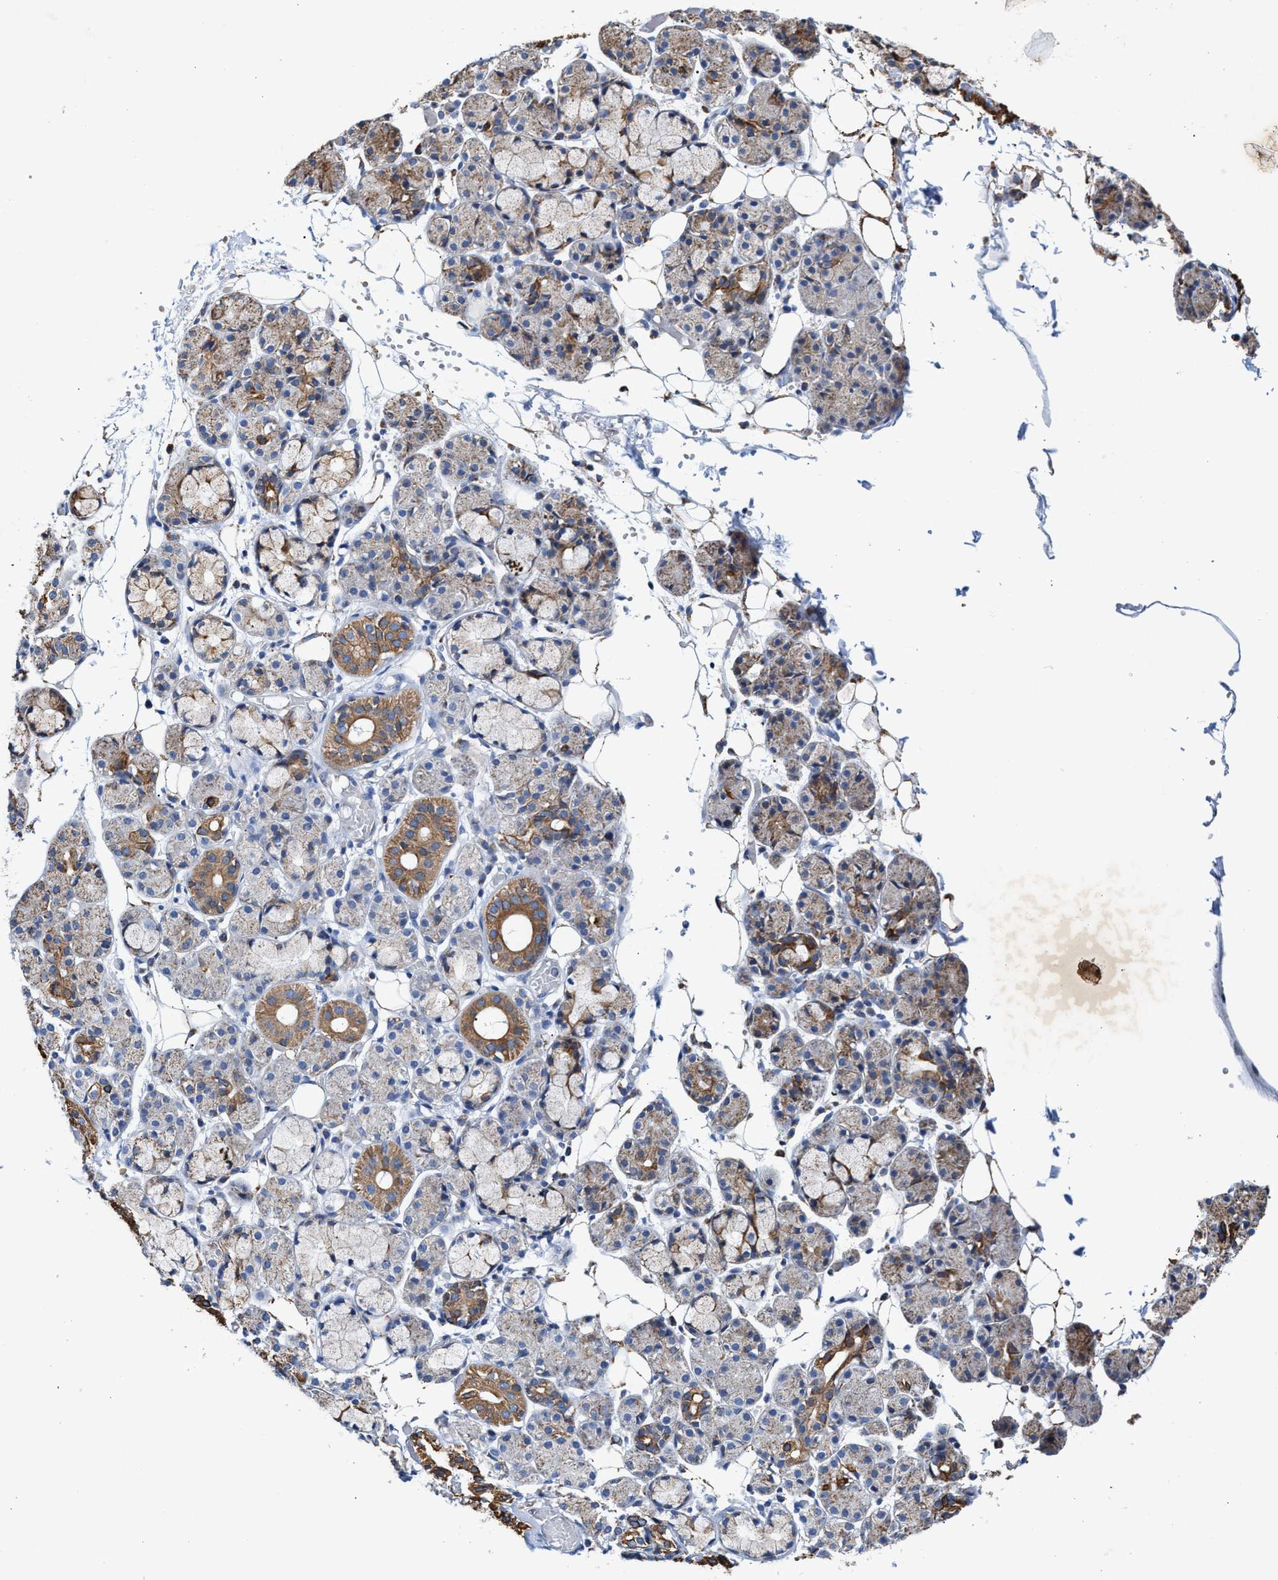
{"staining": {"intensity": "moderate", "quantity": "<25%", "location": "cytoplasmic/membranous"}, "tissue": "salivary gland", "cell_type": "Glandular cells", "image_type": "normal", "snomed": [{"axis": "morphology", "description": "Normal tissue, NOS"}, {"axis": "topography", "description": "Salivary gland"}], "caption": "This photomicrograph exhibits benign salivary gland stained with IHC to label a protein in brown. The cytoplasmic/membranous of glandular cells show moderate positivity for the protein. Nuclei are counter-stained blue.", "gene": "JAG1", "patient": {"sex": "male", "age": 63}}